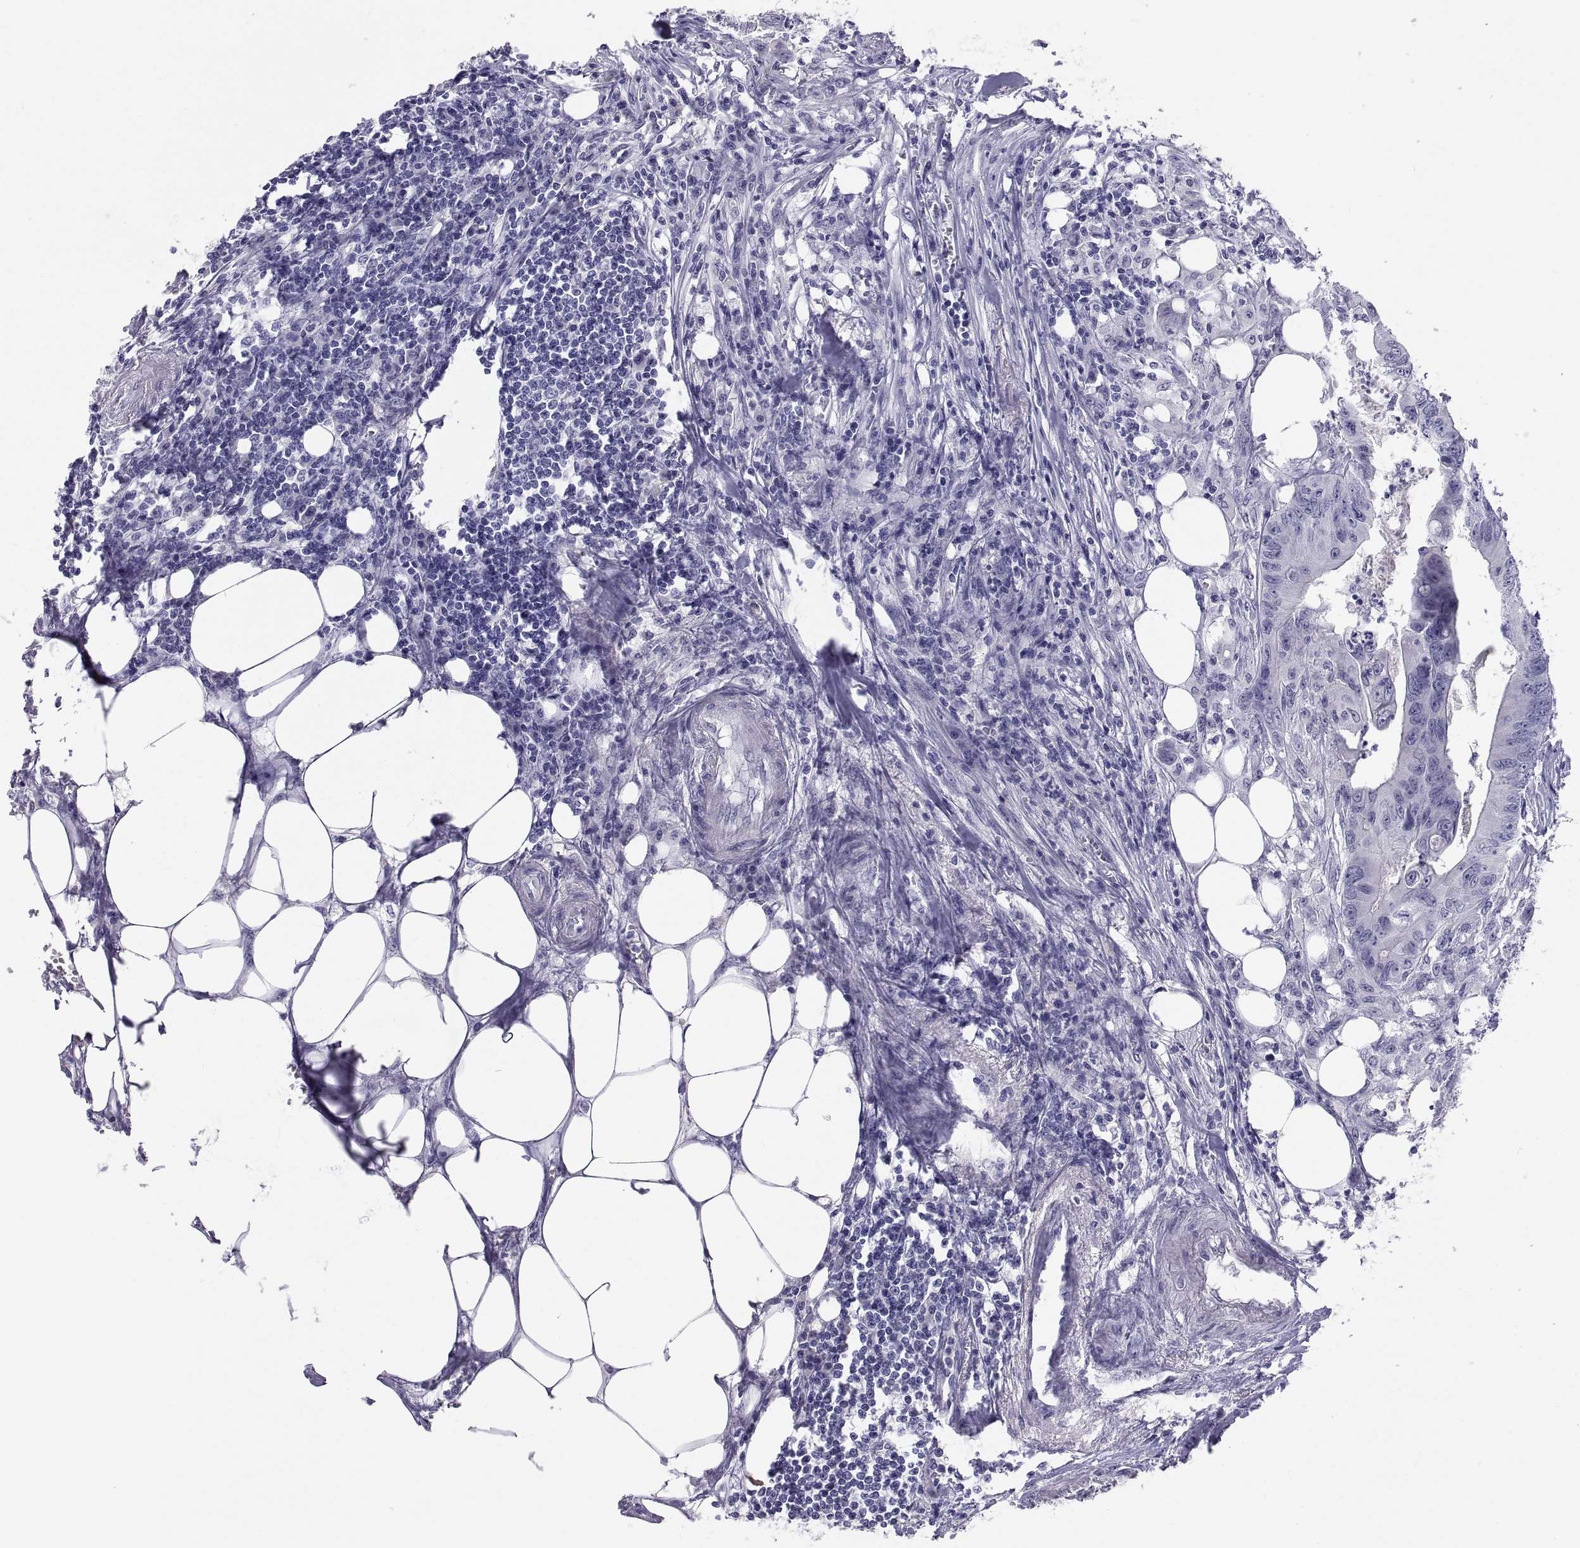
{"staining": {"intensity": "negative", "quantity": "none", "location": "none"}, "tissue": "colorectal cancer", "cell_type": "Tumor cells", "image_type": "cancer", "snomed": [{"axis": "morphology", "description": "Adenocarcinoma, NOS"}, {"axis": "topography", "description": "Colon"}], "caption": "An image of human colorectal cancer is negative for staining in tumor cells.", "gene": "TEX13A", "patient": {"sex": "male", "age": 84}}